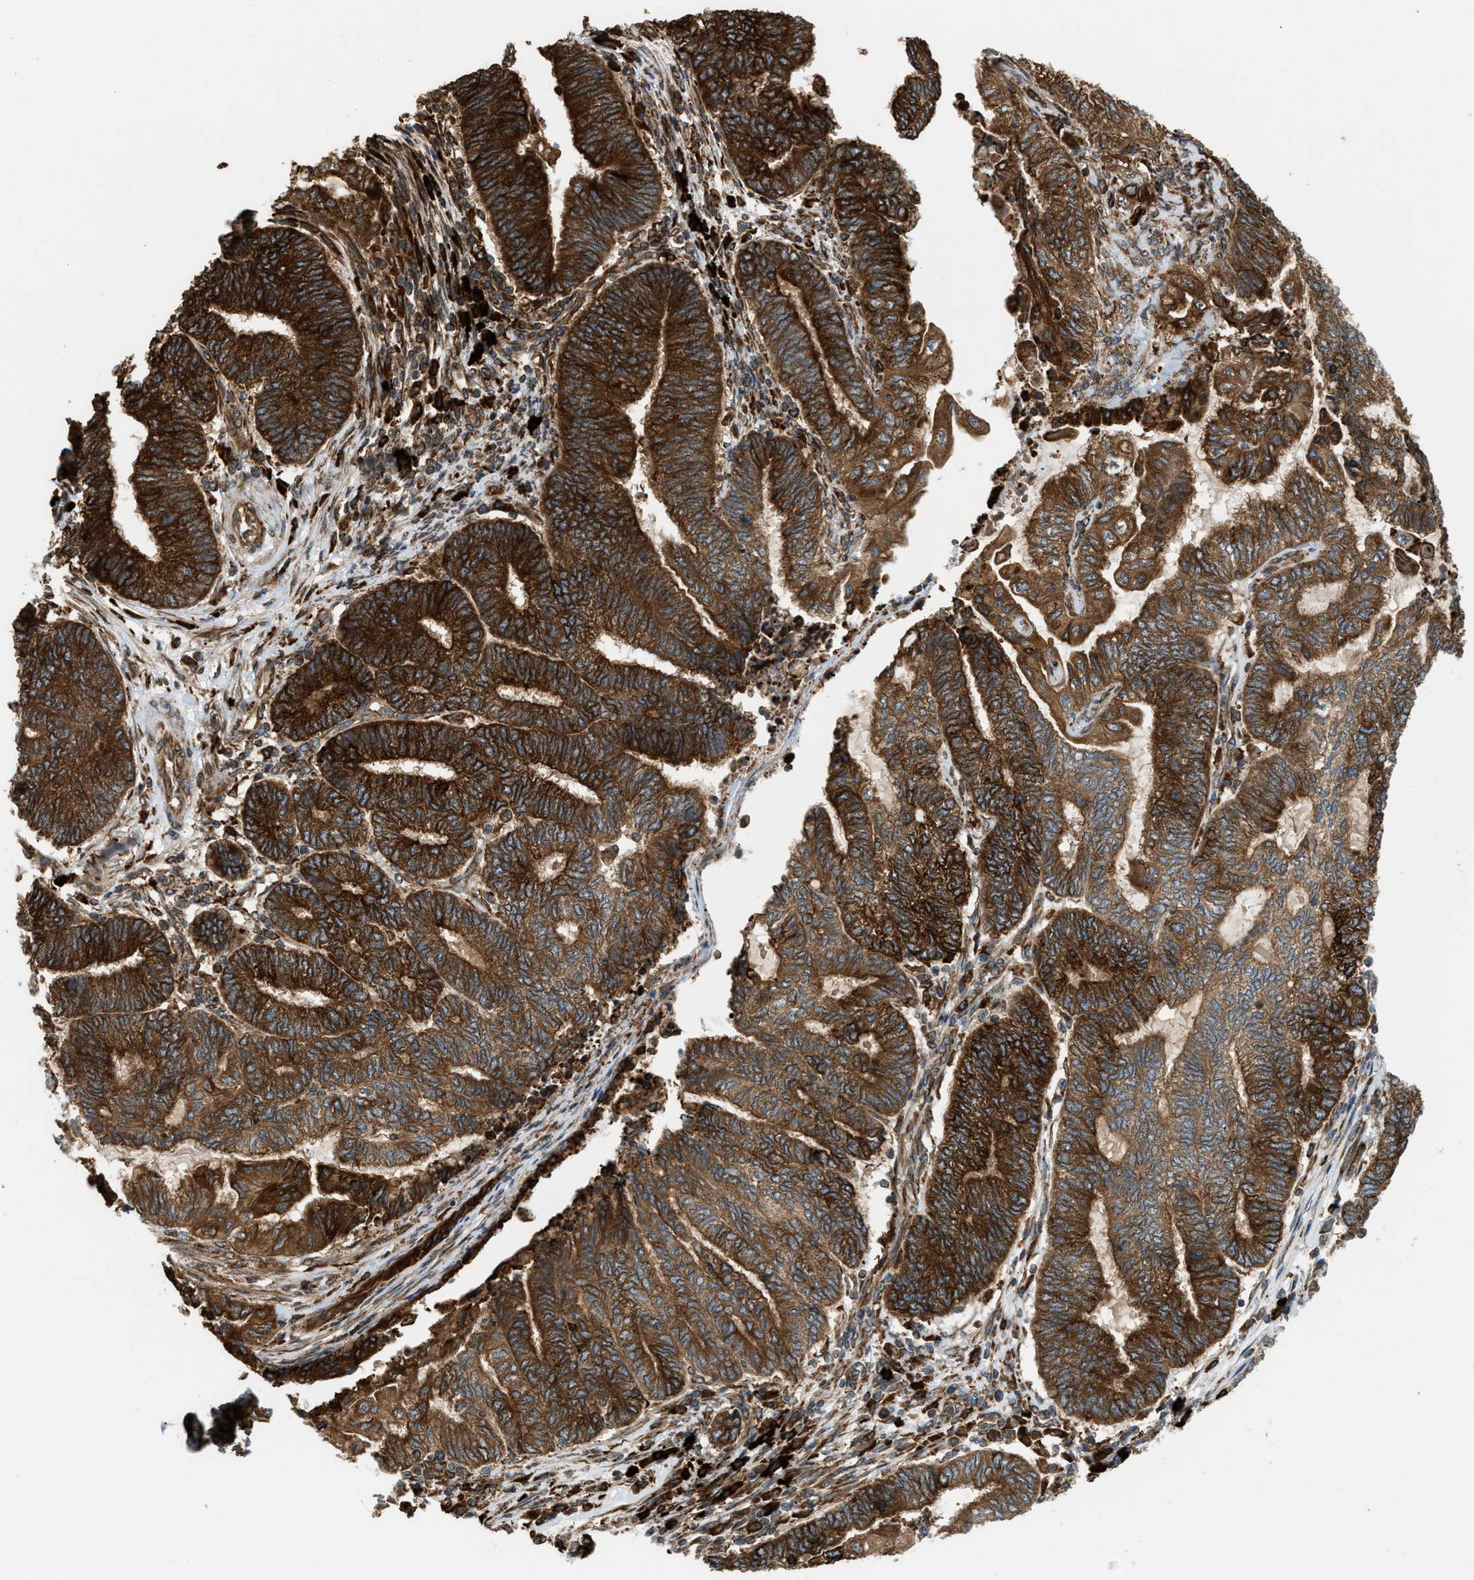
{"staining": {"intensity": "strong", "quantity": ">75%", "location": "cytoplasmic/membranous"}, "tissue": "endometrial cancer", "cell_type": "Tumor cells", "image_type": "cancer", "snomed": [{"axis": "morphology", "description": "Adenocarcinoma, NOS"}, {"axis": "topography", "description": "Uterus"}, {"axis": "topography", "description": "Endometrium"}], "caption": "Immunohistochemistry of human endometrial cancer exhibits high levels of strong cytoplasmic/membranous staining in approximately >75% of tumor cells.", "gene": "BAIAP2L1", "patient": {"sex": "female", "age": 70}}